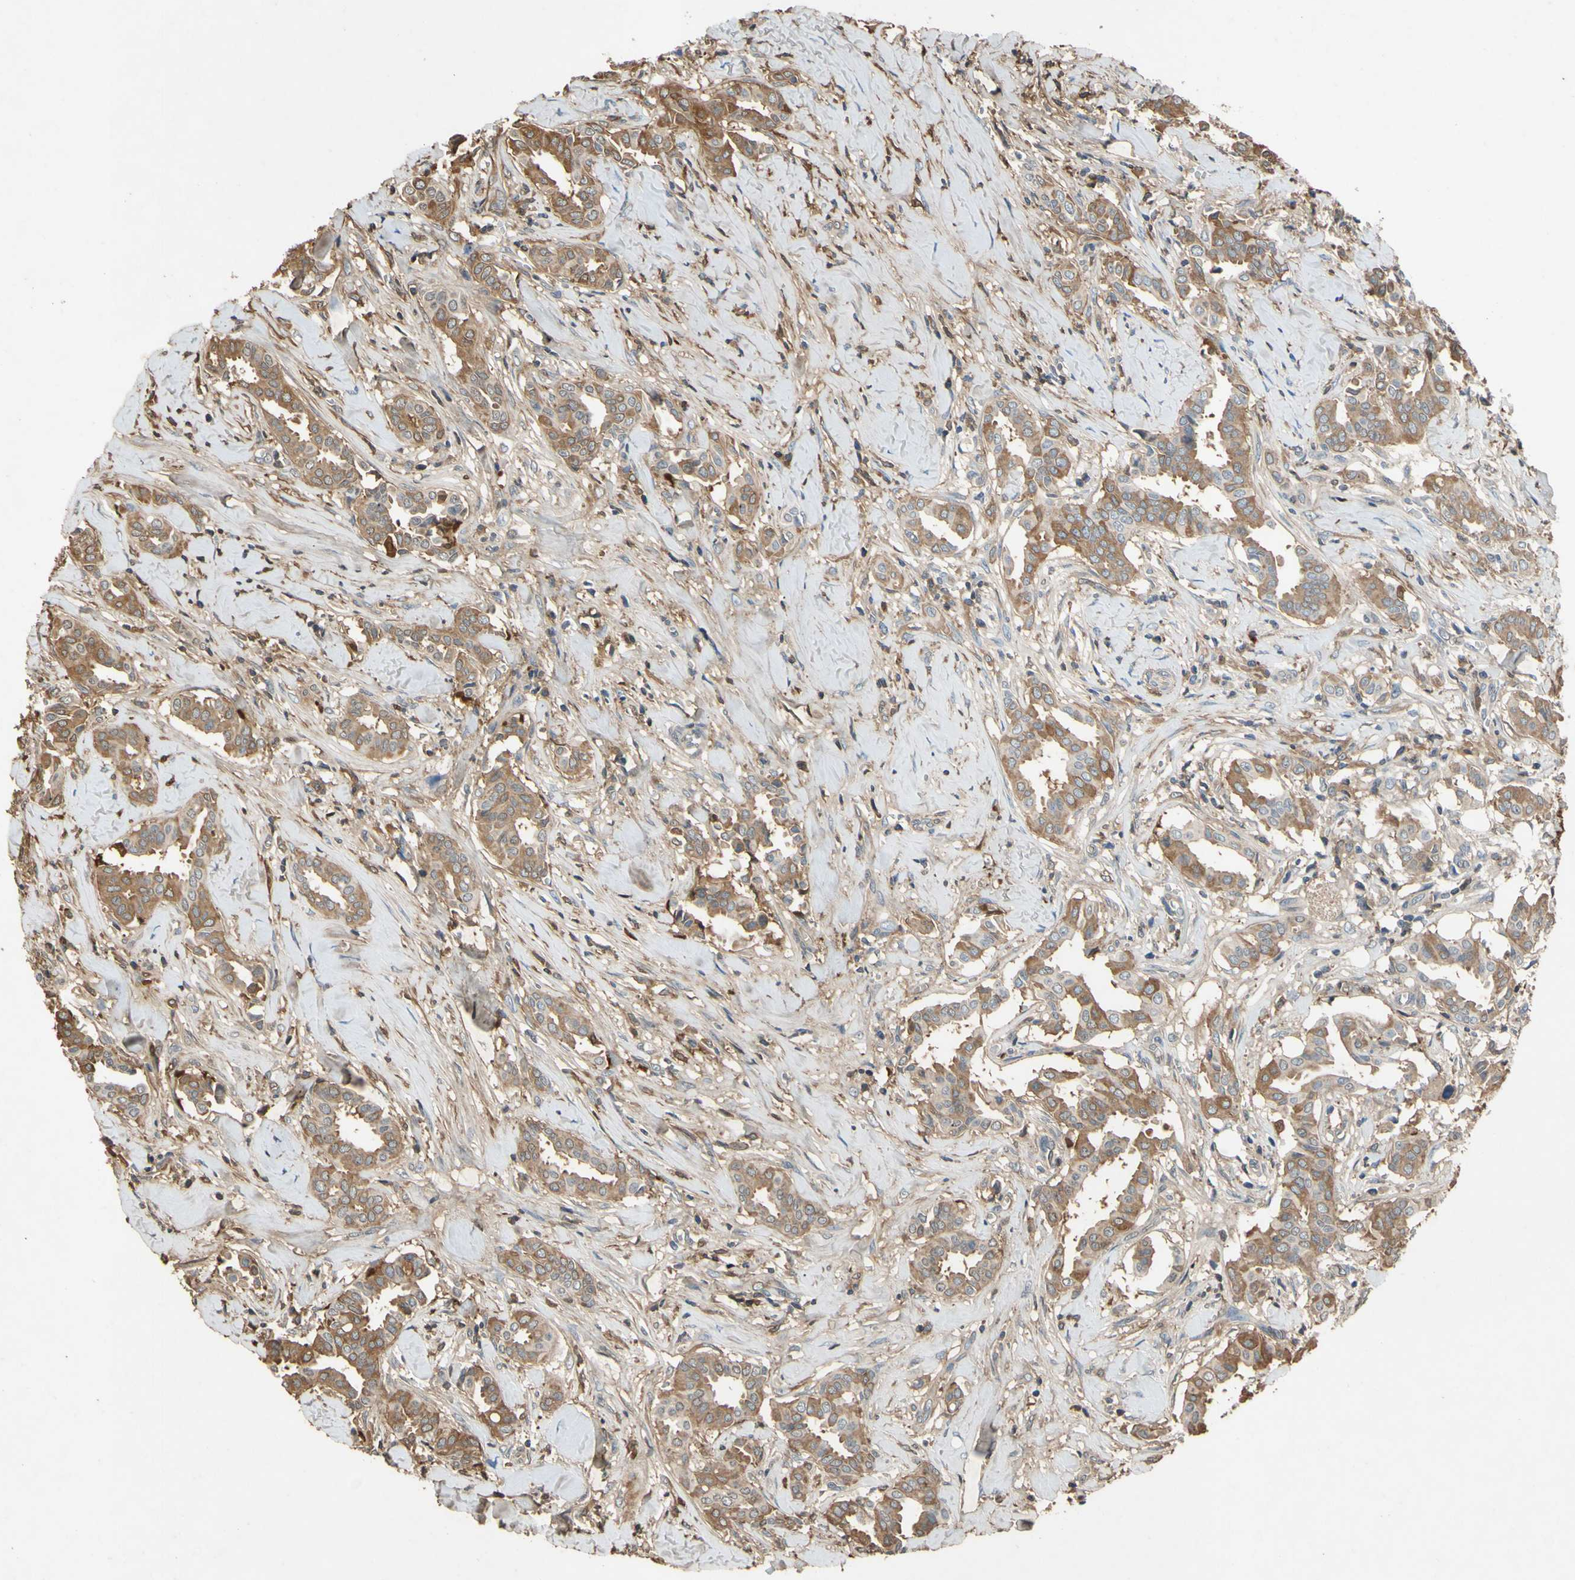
{"staining": {"intensity": "moderate", "quantity": "25%-75%", "location": "cytoplasmic/membranous"}, "tissue": "head and neck cancer", "cell_type": "Tumor cells", "image_type": "cancer", "snomed": [{"axis": "morphology", "description": "Adenocarcinoma, NOS"}, {"axis": "topography", "description": "Salivary gland"}, {"axis": "topography", "description": "Head-Neck"}], "caption": "Protein analysis of adenocarcinoma (head and neck) tissue shows moderate cytoplasmic/membranous expression in about 25%-75% of tumor cells. Ihc stains the protein in brown and the nuclei are stained blue.", "gene": "TIMP2", "patient": {"sex": "female", "age": 59}}